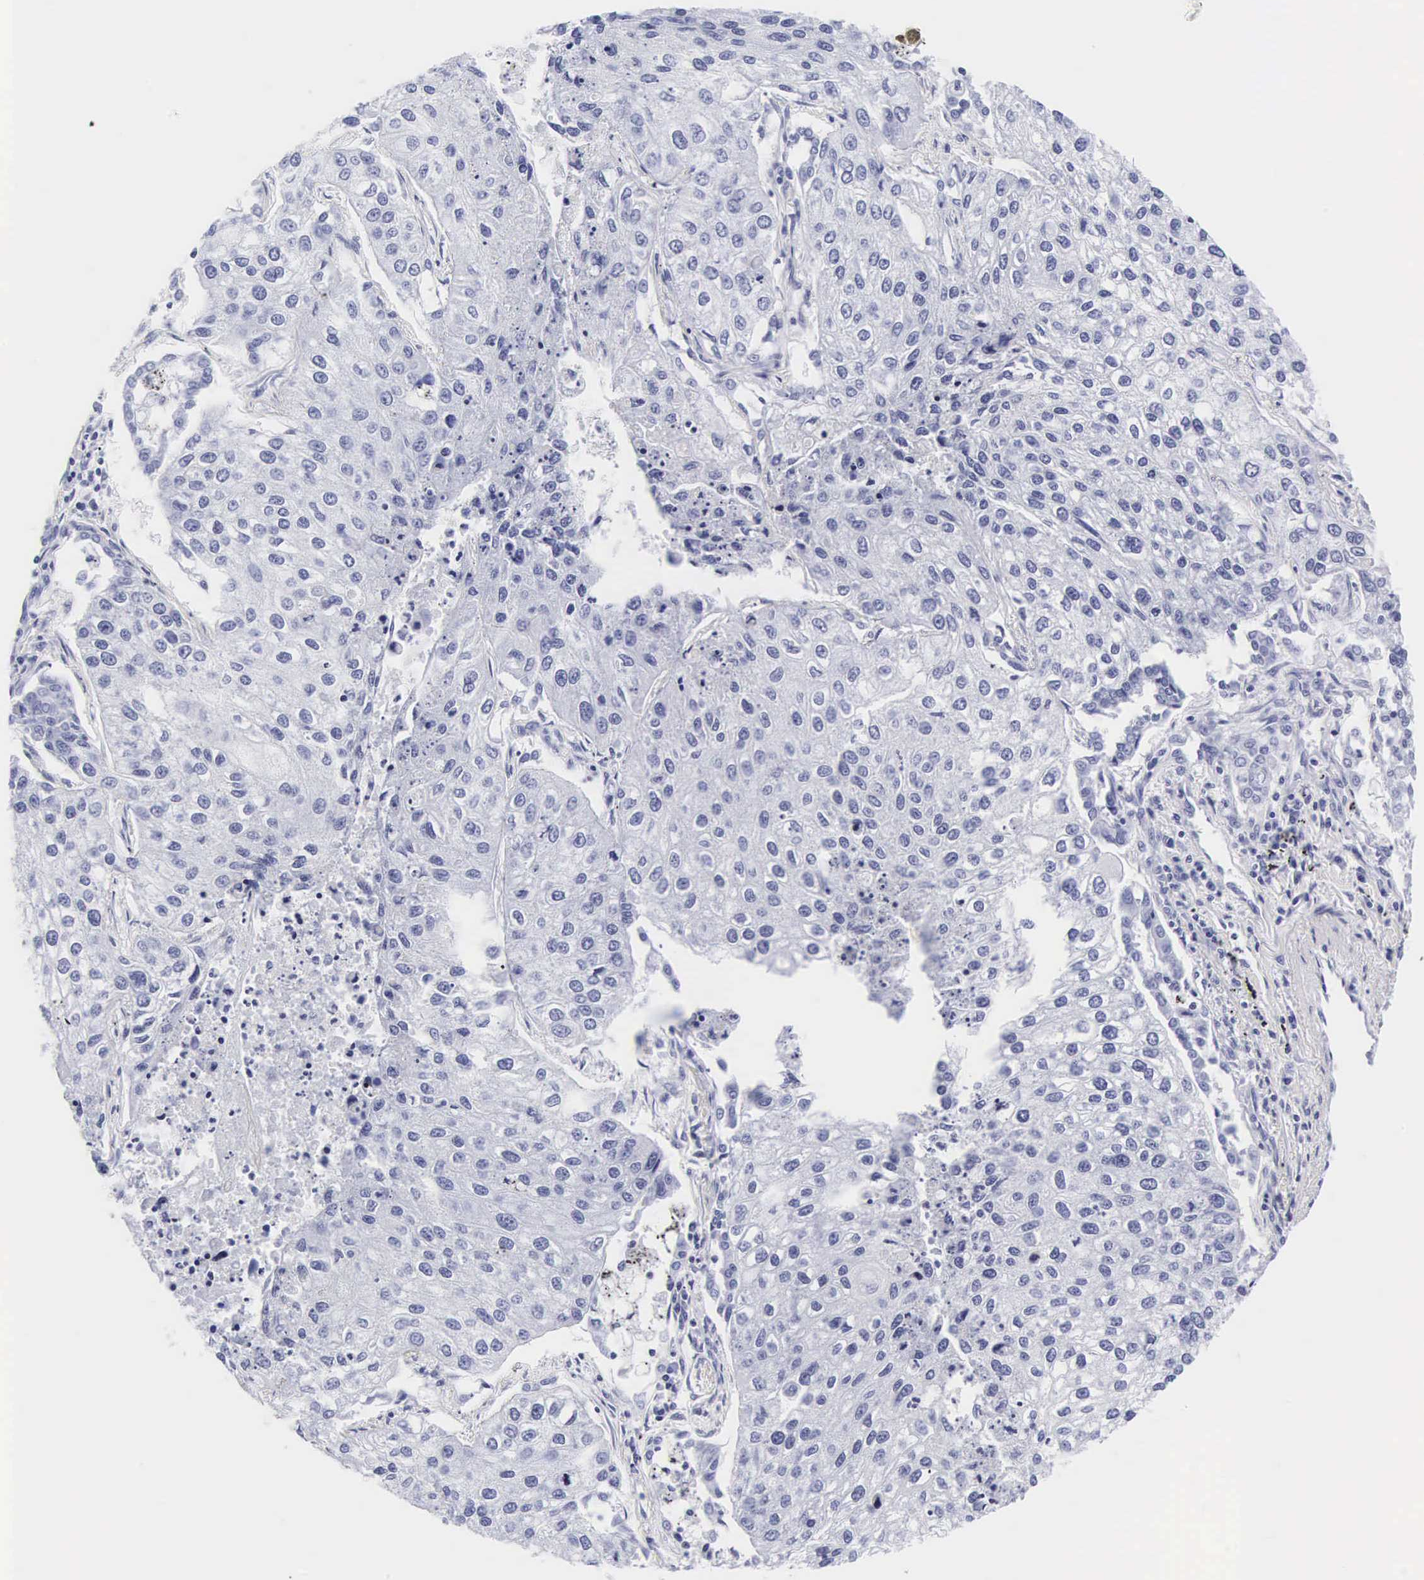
{"staining": {"intensity": "negative", "quantity": "none", "location": "none"}, "tissue": "lung cancer", "cell_type": "Tumor cells", "image_type": "cancer", "snomed": [{"axis": "morphology", "description": "Squamous cell carcinoma, NOS"}, {"axis": "topography", "description": "Lung"}], "caption": "Immunohistochemical staining of human squamous cell carcinoma (lung) reveals no significant expression in tumor cells.", "gene": "INS", "patient": {"sex": "male", "age": 75}}